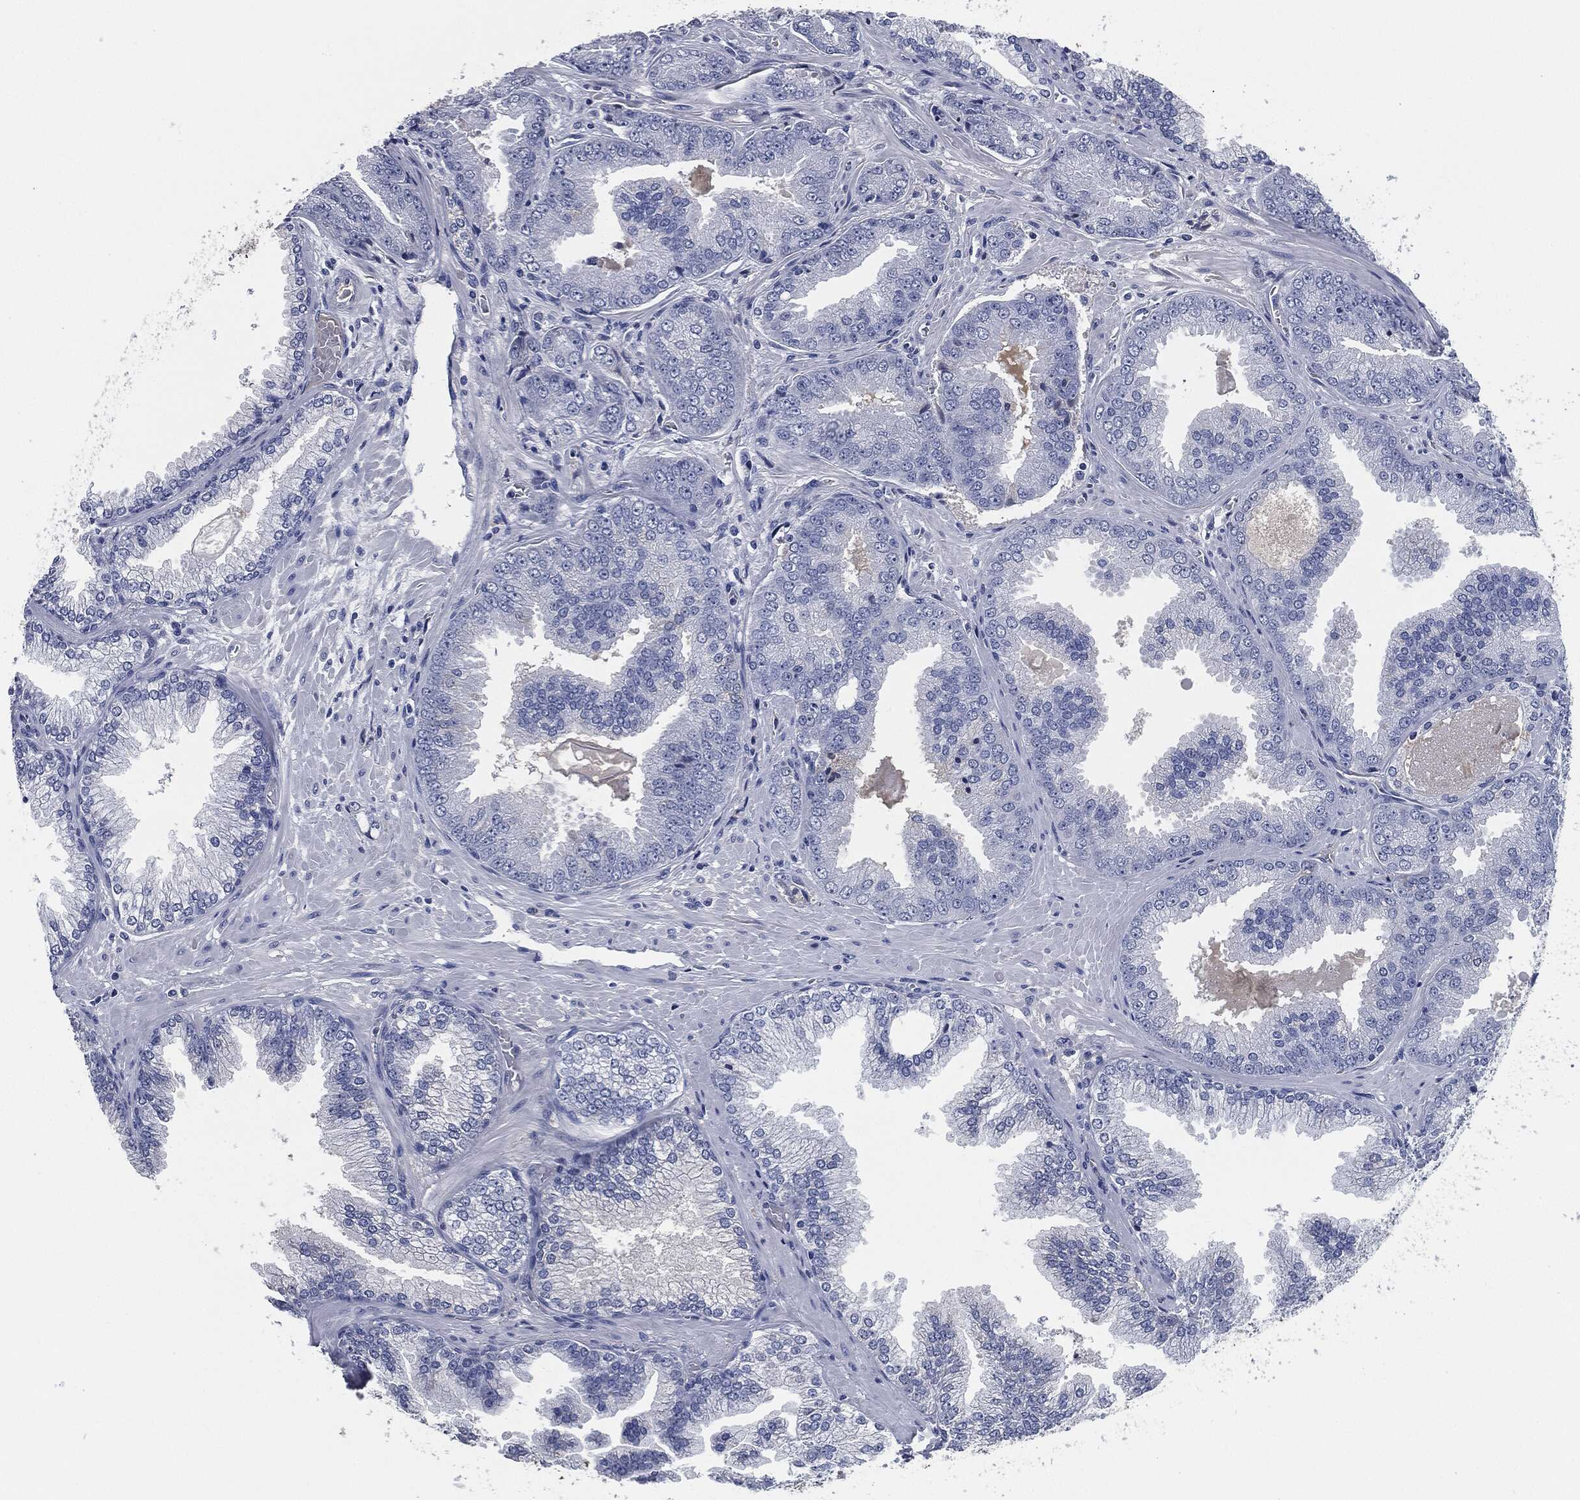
{"staining": {"intensity": "negative", "quantity": "none", "location": "none"}, "tissue": "prostate cancer", "cell_type": "Tumor cells", "image_type": "cancer", "snomed": [{"axis": "morphology", "description": "Adenocarcinoma, Low grade"}, {"axis": "topography", "description": "Prostate"}], "caption": "This is an immunohistochemistry image of human prostate low-grade adenocarcinoma. There is no positivity in tumor cells.", "gene": "SIGLEC7", "patient": {"sex": "male", "age": 72}}